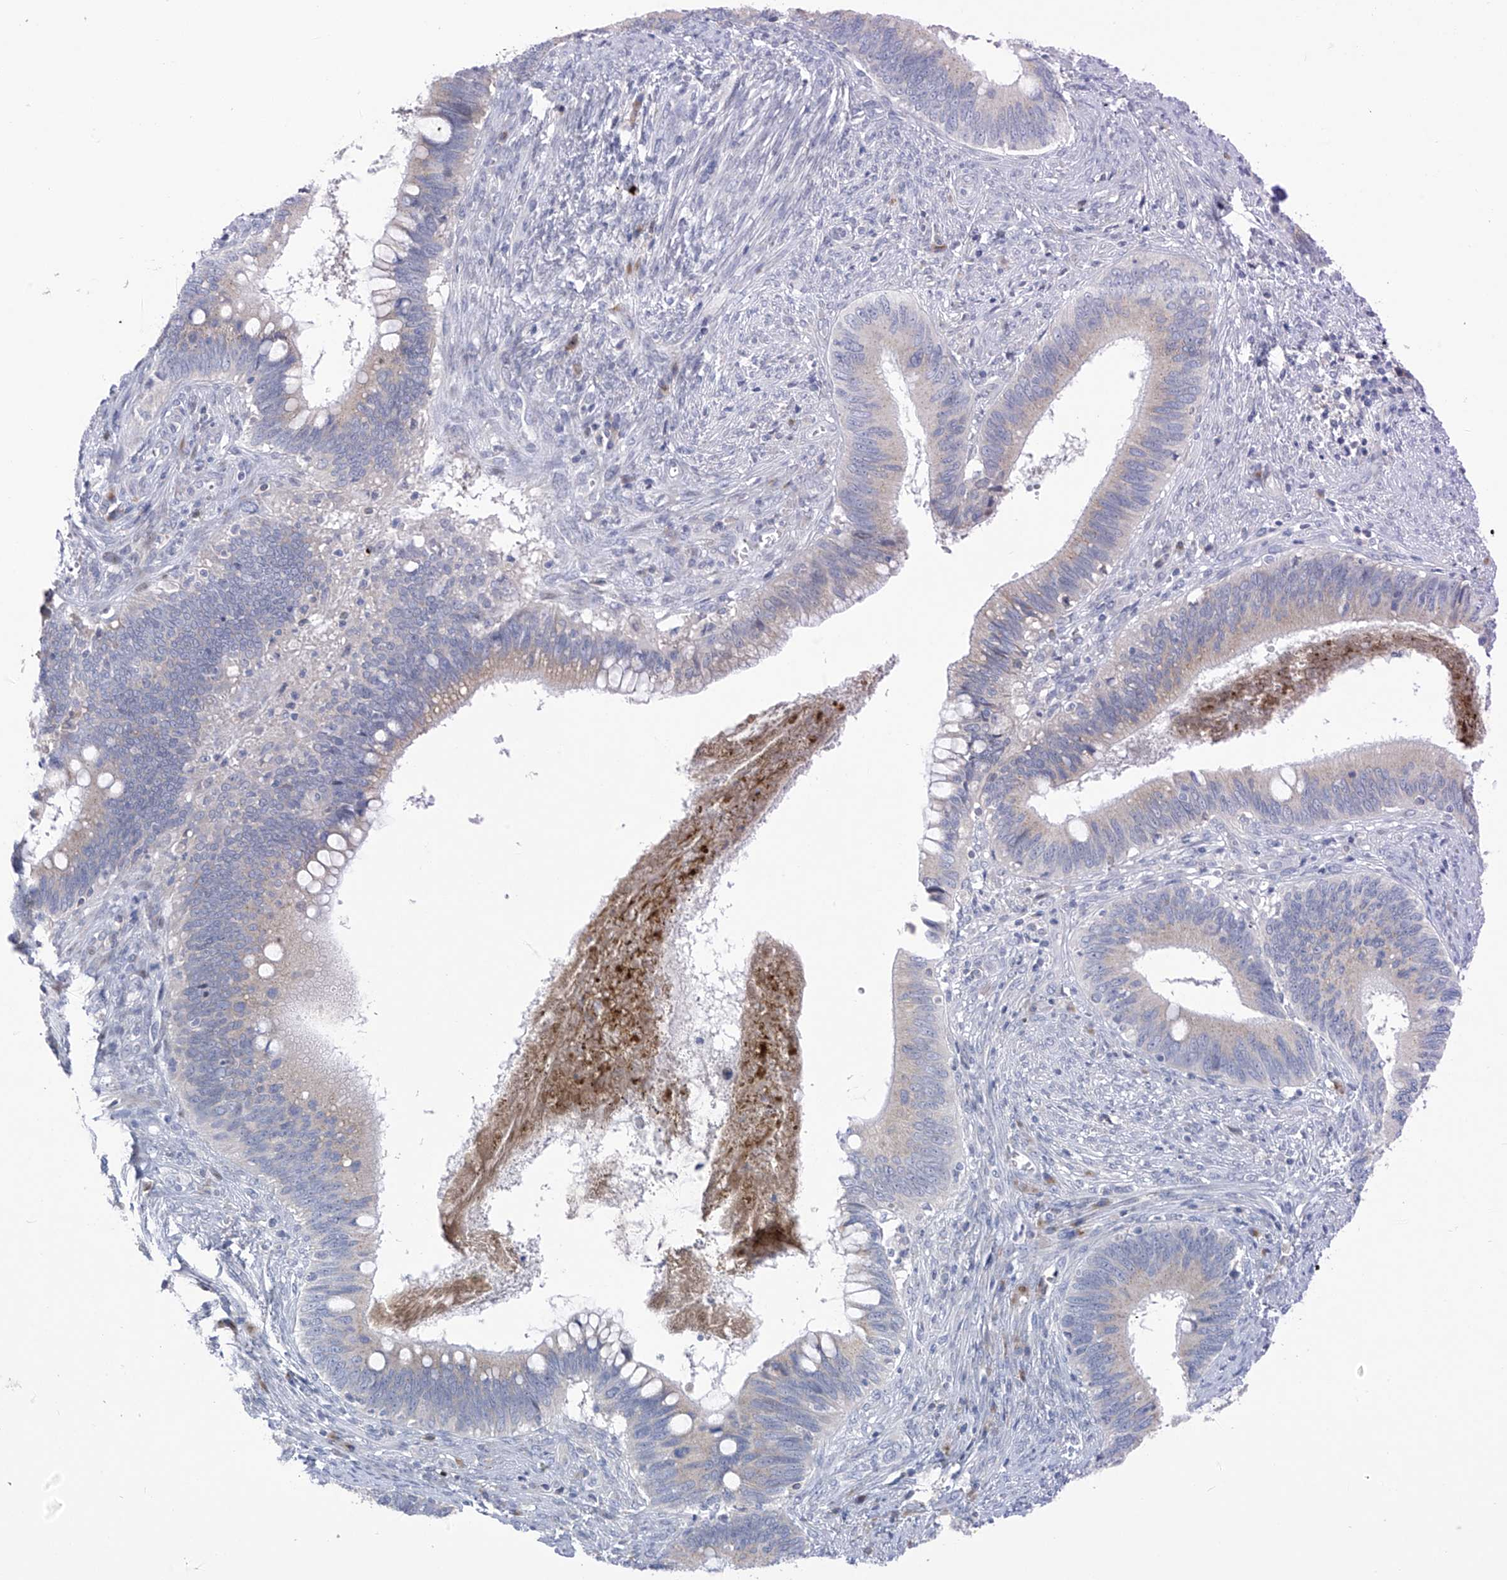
{"staining": {"intensity": "negative", "quantity": "none", "location": "none"}, "tissue": "cervical cancer", "cell_type": "Tumor cells", "image_type": "cancer", "snomed": [{"axis": "morphology", "description": "Adenocarcinoma, NOS"}, {"axis": "topography", "description": "Cervix"}], "caption": "Immunohistochemistry (IHC) image of neoplastic tissue: cervical cancer stained with DAB displays no significant protein positivity in tumor cells.", "gene": "SLCO4A1", "patient": {"sex": "female", "age": 42}}